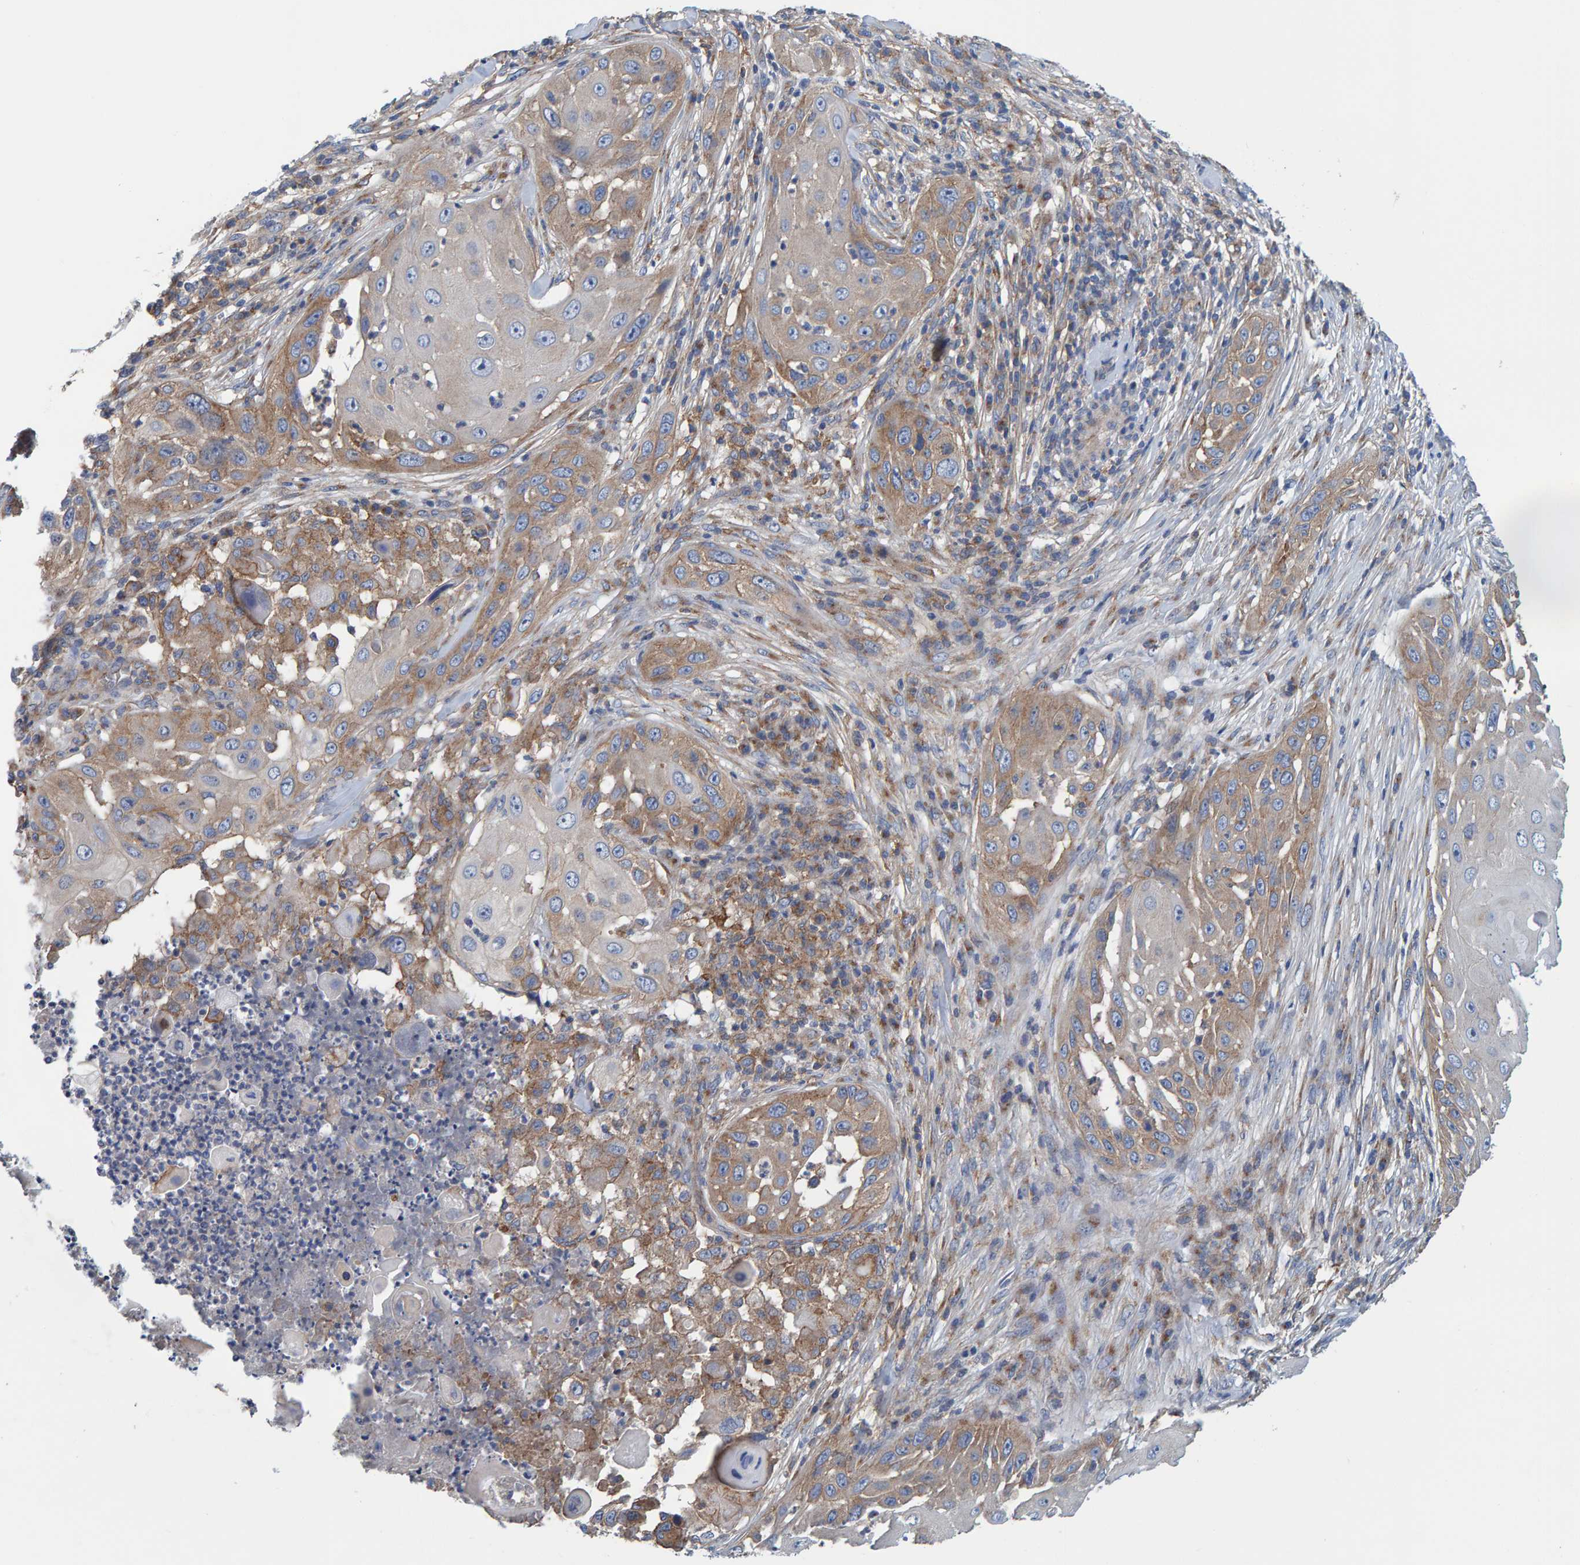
{"staining": {"intensity": "weak", "quantity": "25%-75%", "location": "cytoplasmic/membranous"}, "tissue": "skin cancer", "cell_type": "Tumor cells", "image_type": "cancer", "snomed": [{"axis": "morphology", "description": "Squamous cell carcinoma, NOS"}, {"axis": "topography", "description": "Skin"}], "caption": "High-power microscopy captured an immunohistochemistry micrograph of squamous cell carcinoma (skin), revealing weak cytoplasmic/membranous staining in approximately 25%-75% of tumor cells.", "gene": "MKLN1", "patient": {"sex": "female", "age": 44}}